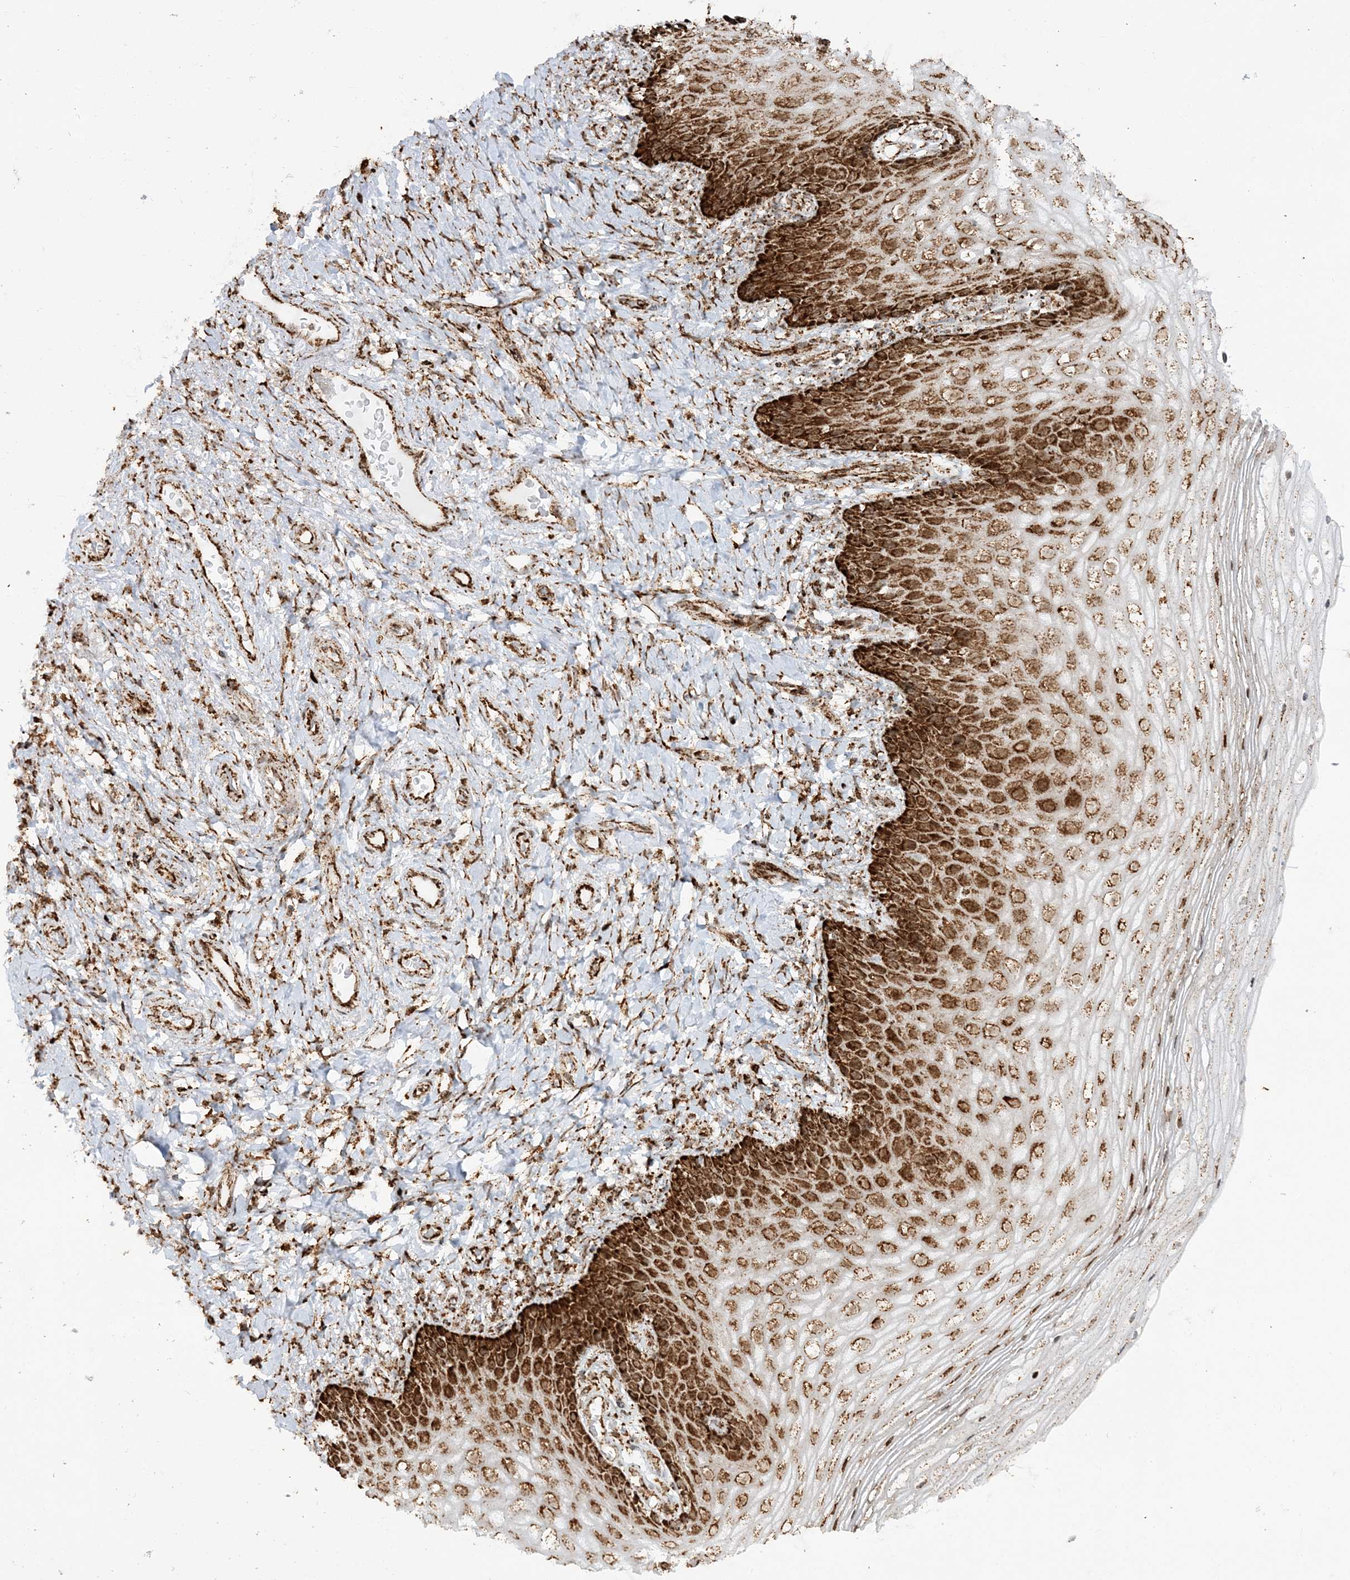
{"staining": {"intensity": "strong", "quantity": ">75%", "location": "cytoplasmic/membranous"}, "tissue": "vagina", "cell_type": "Squamous epithelial cells", "image_type": "normal", "snomed": [{"axis": "morphology", "description": "Normal tissue, NOS"}, {"axis": "topography", "description": "Vagina"}], "caption": "A high amount of strong cytoplasmic/membranous staining is seen in approximately >75% of squamous epithelial cells in normal vagina. The staining is performed using DAB brown chromogen to label protein expression. The nuclei are counter-stained blue using hematoxylin.", "gene": "CRY2", "patient": {"sex": "female", "age": 60}}